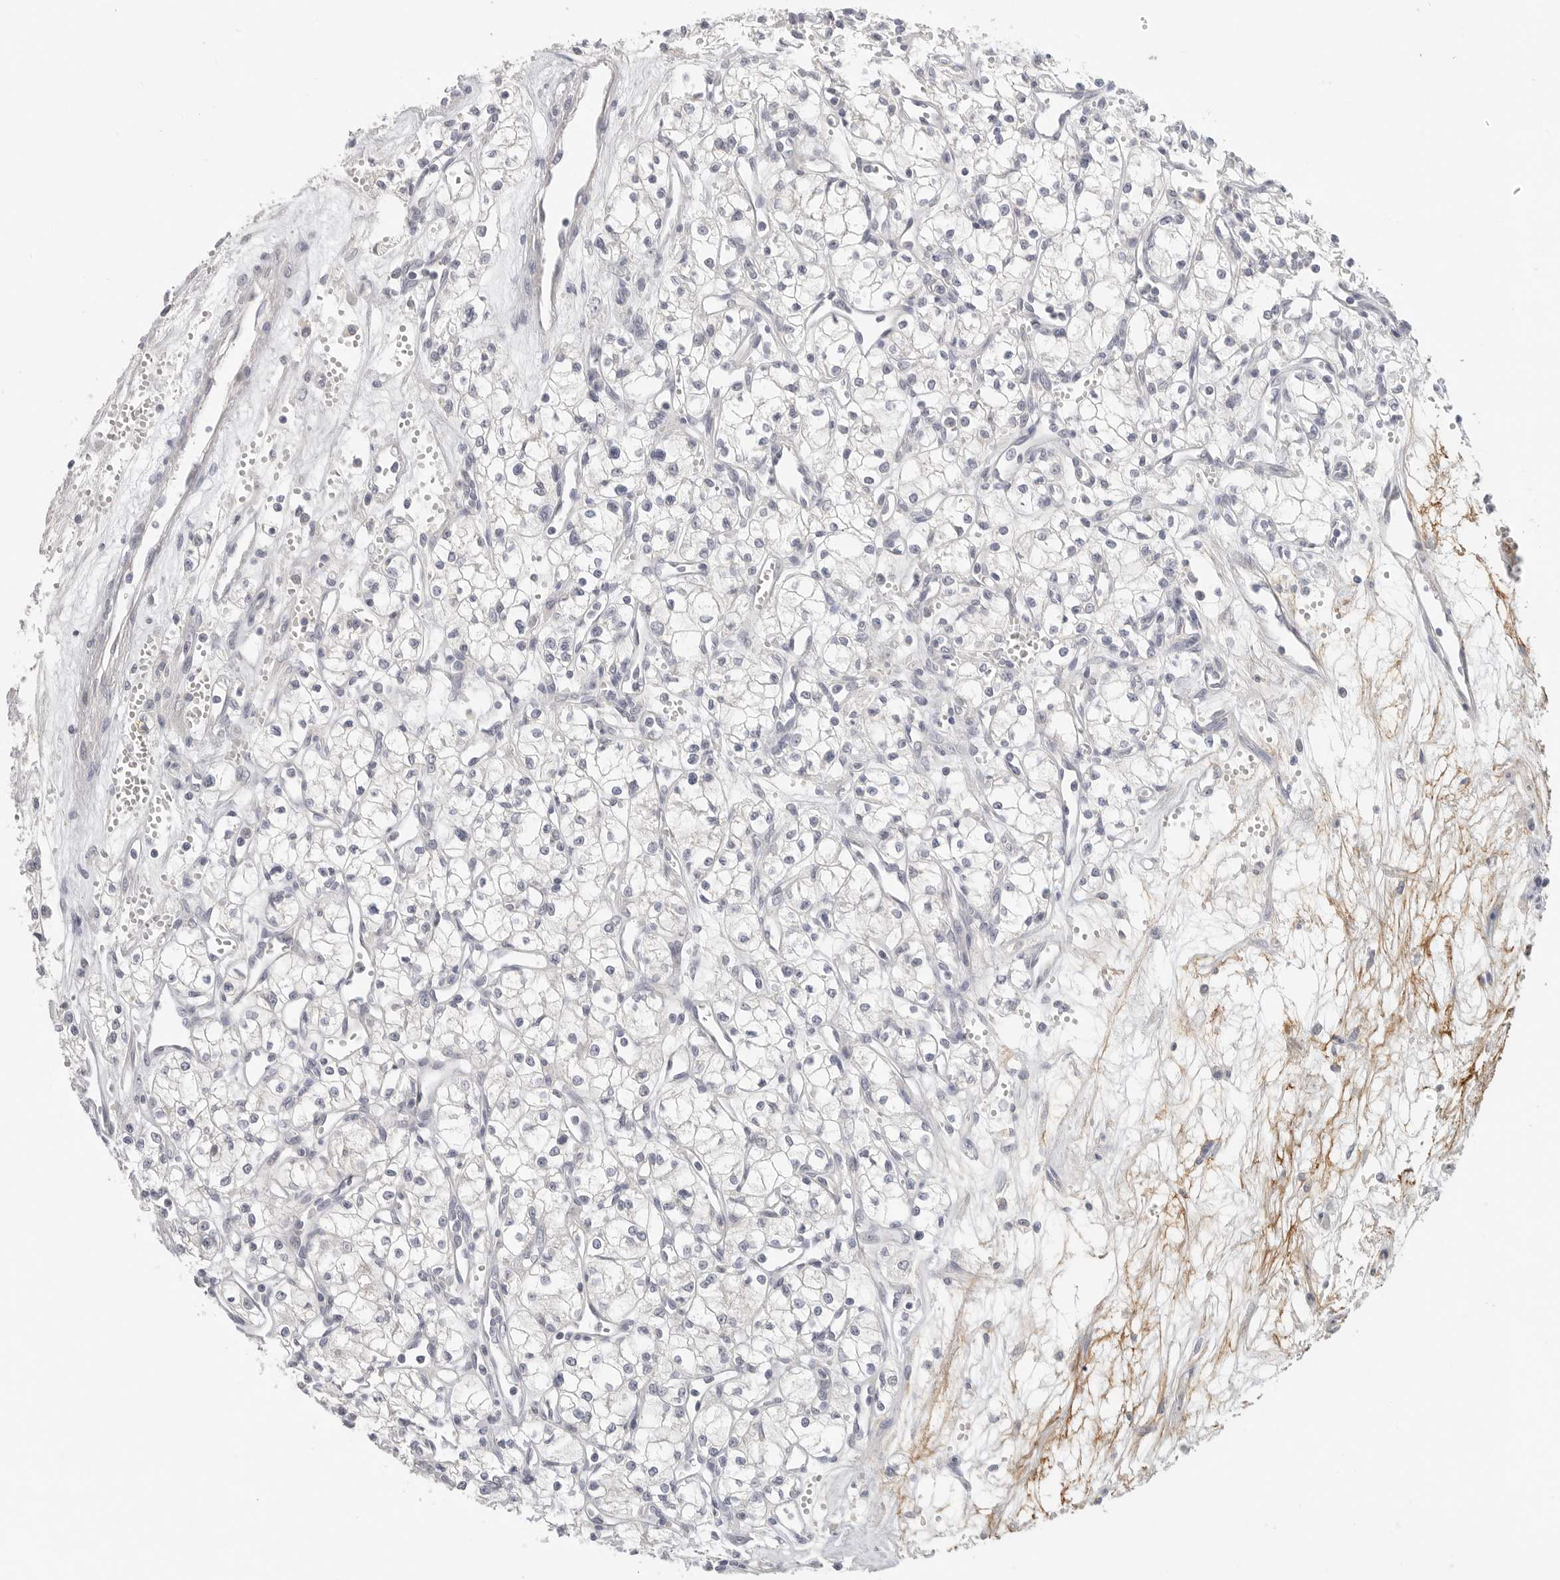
{"staining": {"intensity": "negative", "quantity": "none", "location": "none"}, "tissue": "renal cancer", "cell_type": "Tumor cells", "image_type": "cancer", "snomed": [{"axis": "morphology", "description": "Adenocarcinoma, NOS"}, {"axis": "topography", "description": "Kidney"}], "caption": "Human renal cancer stained for a protein using immunohistochemistry (IHC) reveals no positivity in tumor cells.", "gene": "FBN2", "patient": {"sex": "male", "age": 59}}